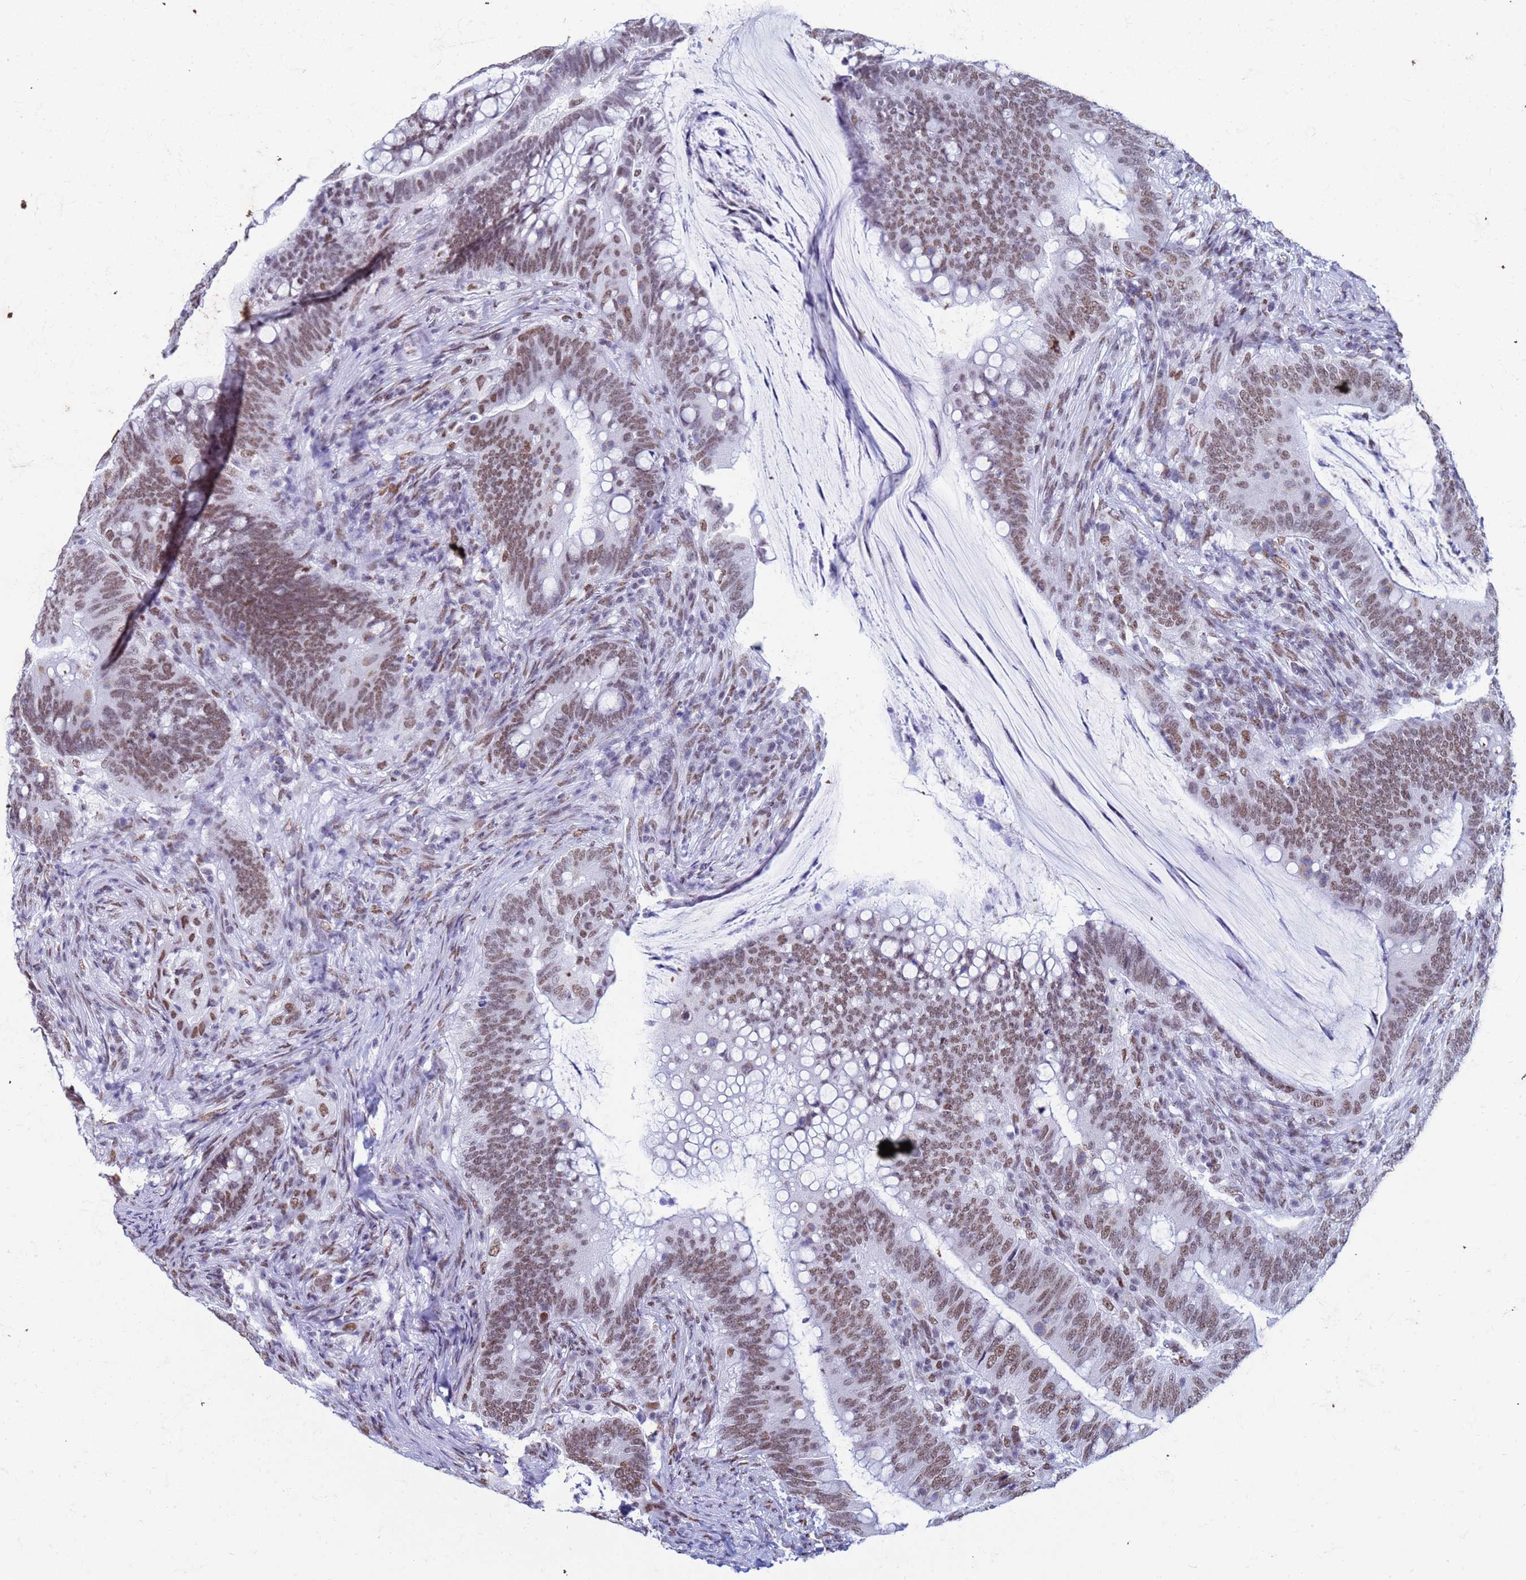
{"staining": {"intensity": "moderate", "quantity": ">75%", "location": "nuclear"}, "tissue": "colorectal cancer", "cell_type": "Tumor cells", "image_type": "cancer", "snomed": [{"axis": "morphology", "description": "Adenocarcinoma, NOS"}, {"axis": "topography", "description": "Colon"}], "caption": "Human colorectal cancer stained for a protein (brown) demonstrates moderate nuclear positive staining in about >75% of tumor cells.", "gene": "FAM170B", "patient": {"sex": "female", "age": 66}}